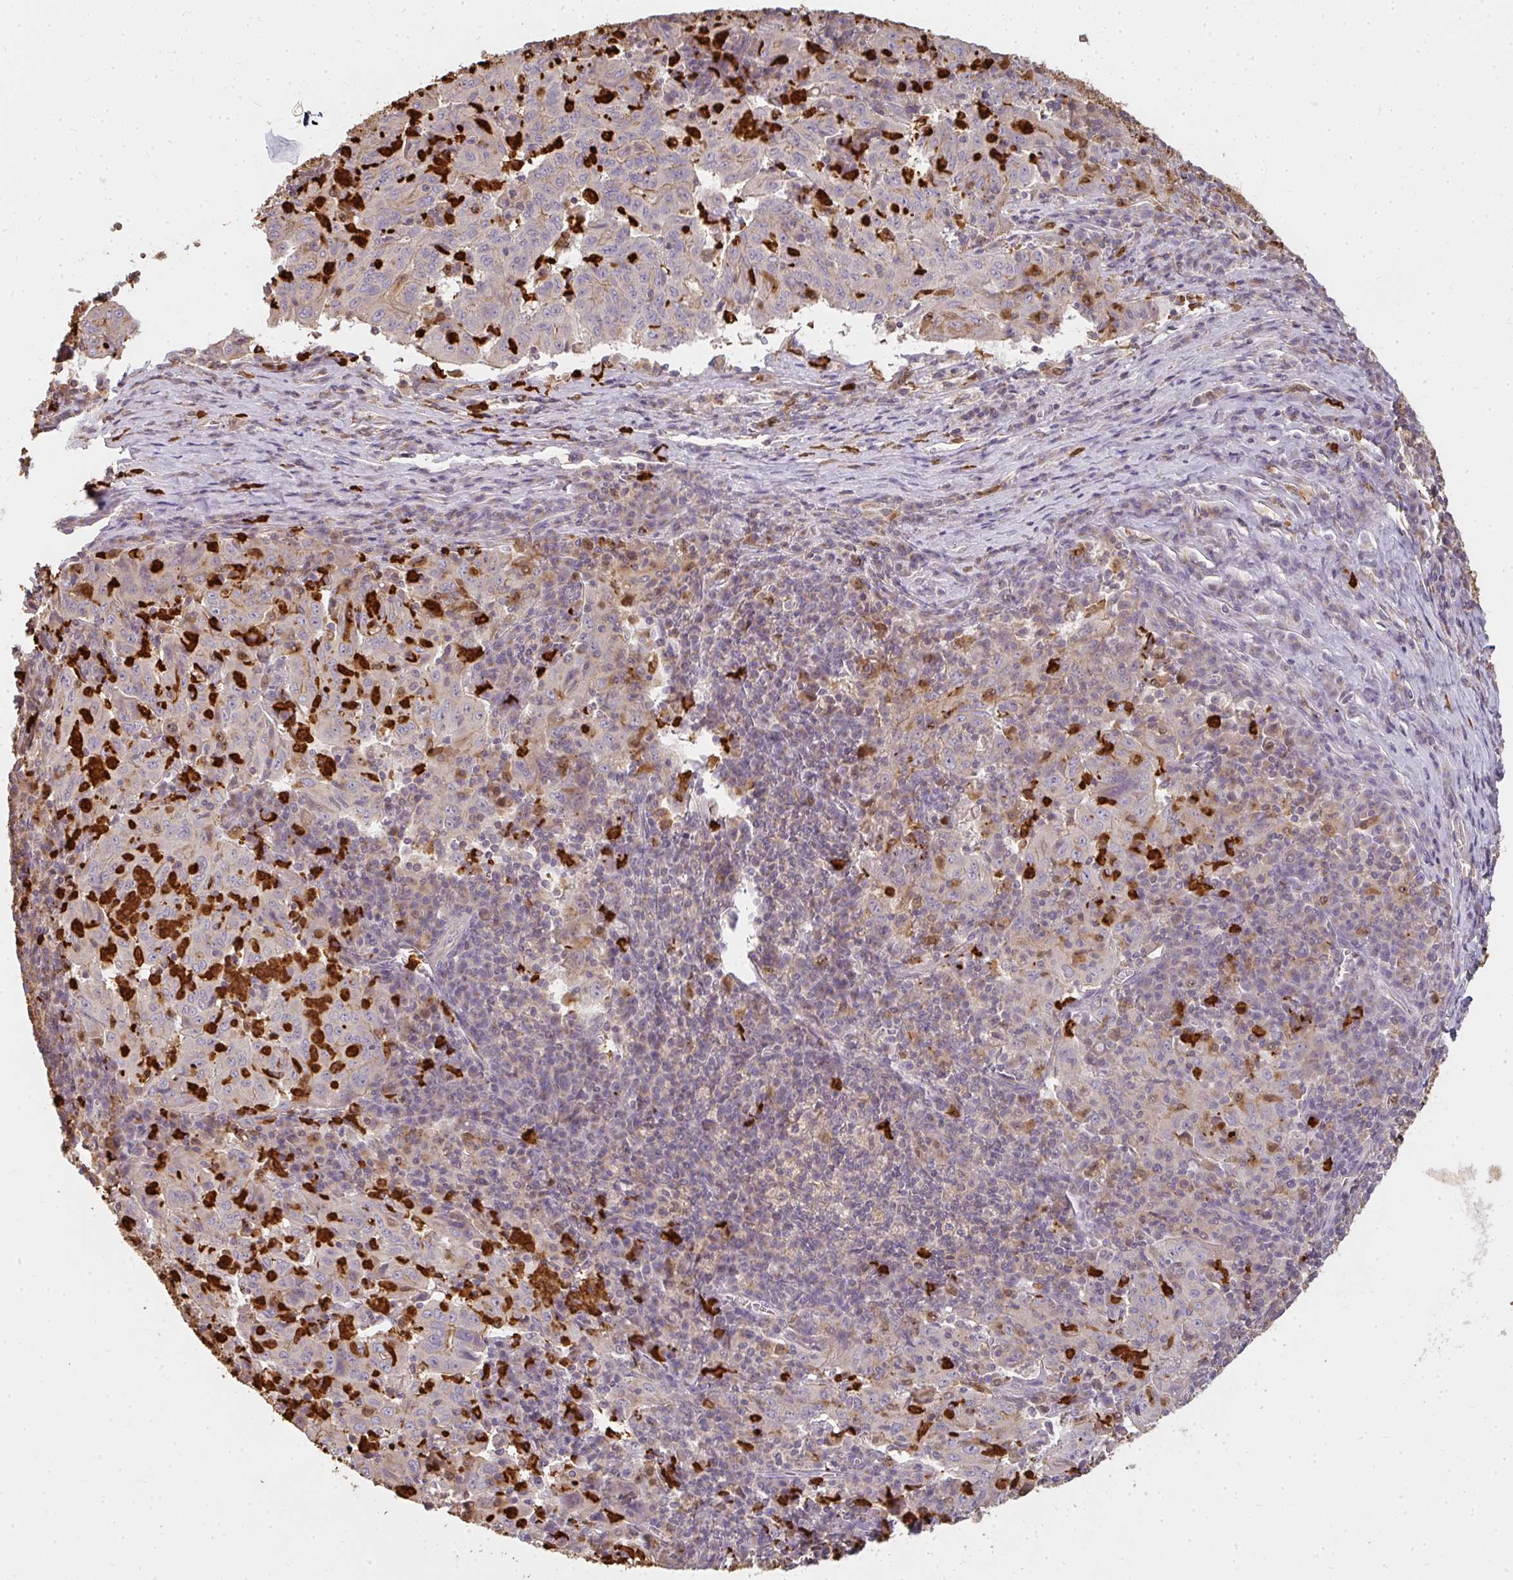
{"staining": {"intensity": "negative", "quantity": "none", "location": "none"}, "tissue": "pancreatic cancer", "cell_type": "Tumor cells", "image_type": "cancer", "snomed": [{"axis": "morphology", "description": "Adenocarcinoma, NOS"}, {"axis": "topography", "description": "Pancreas"}], "caption": "Histopathology image shows no significant protein expression in tumor cells of pancreatic adenocarcinoma. (DAB (3,3'-diaminobenzidine) immunohistochemistry, high magnification).", "gene": "CNTRL", "patient": {"sex": "male", "age": 63}}